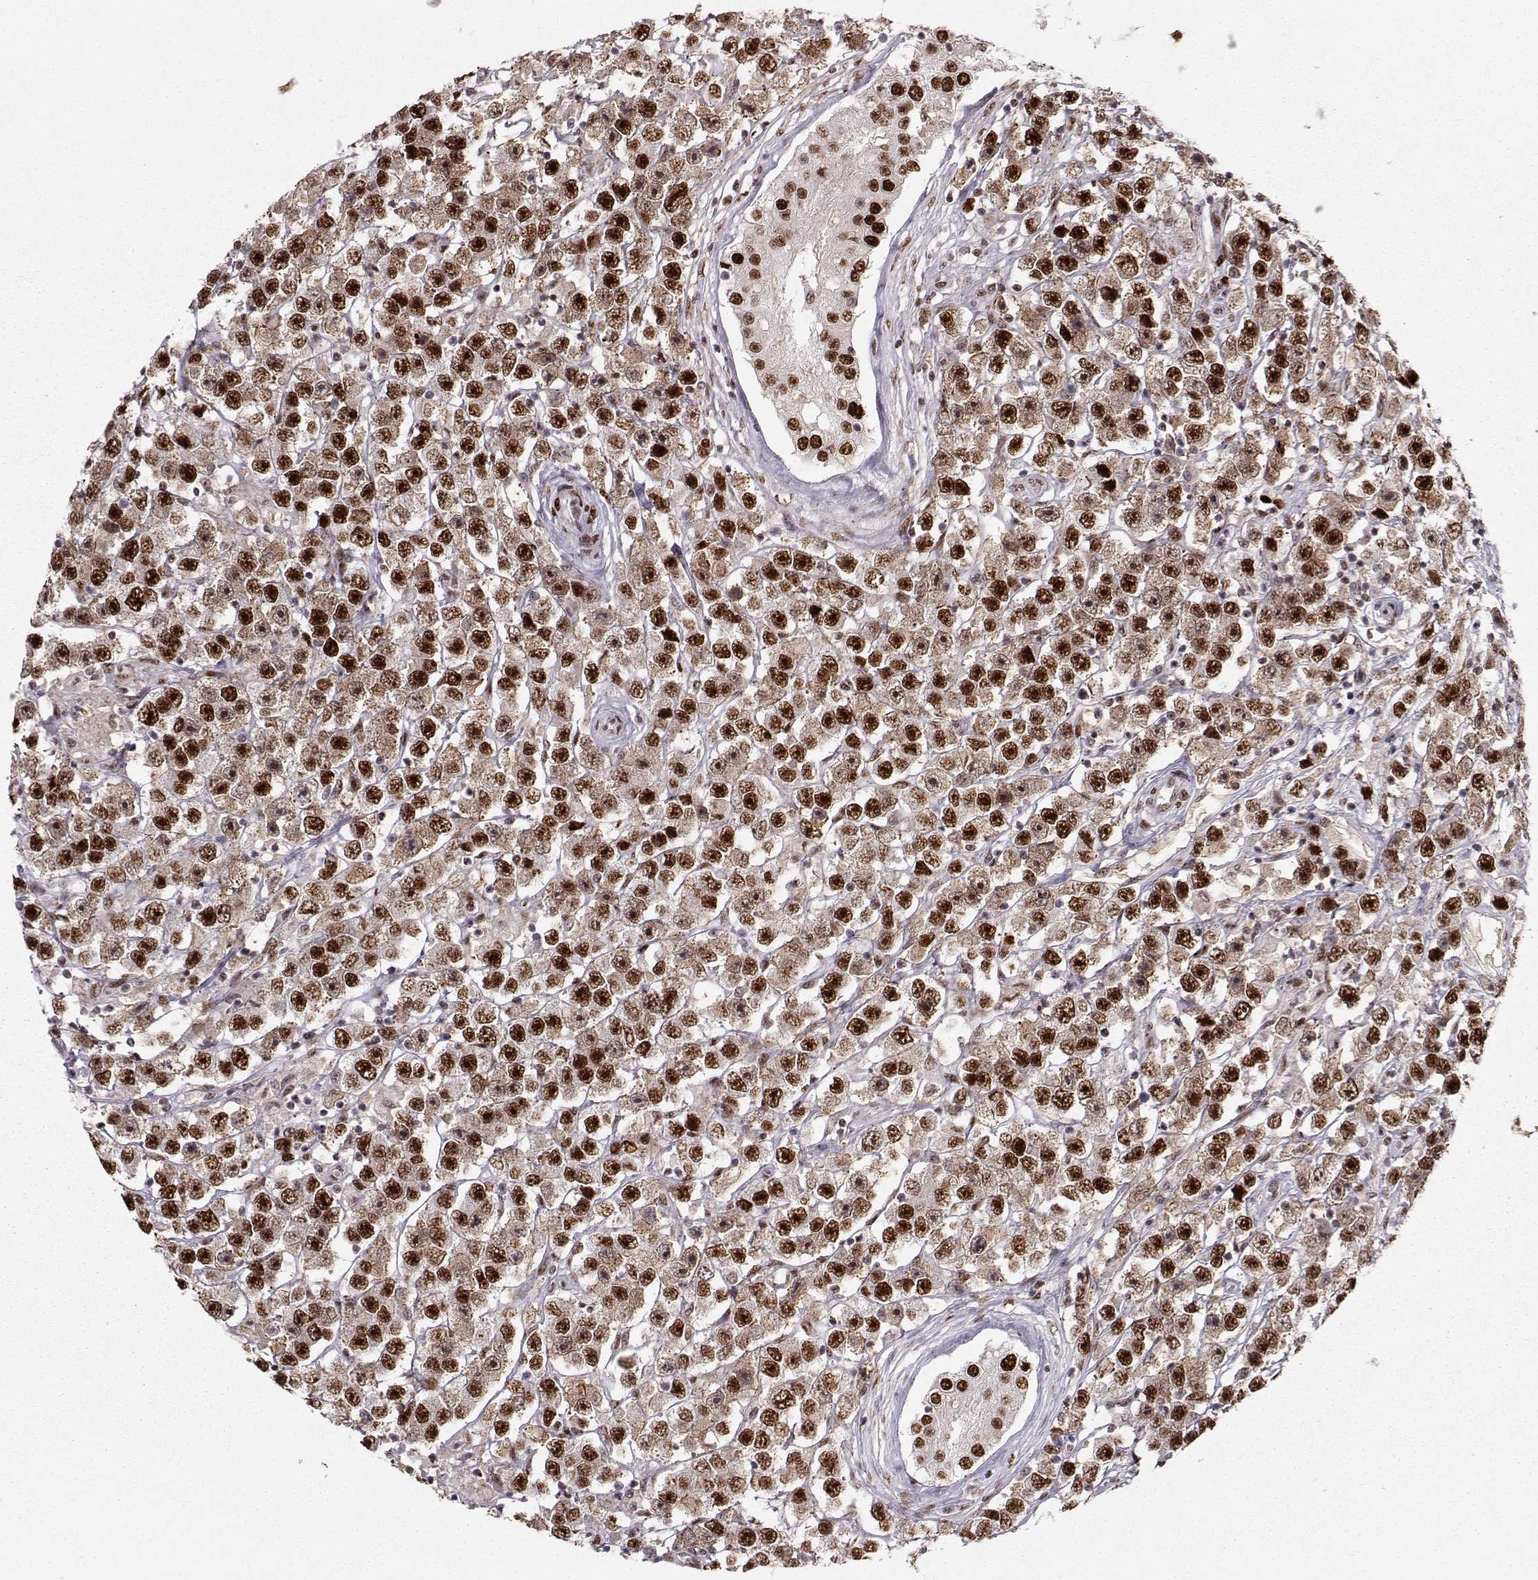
{"staining": {"intensity": "strong", "quantity": ">75%", "location": "nuclear"}, "tissue": "testis cancer", "cell_type": "Tumor cells", "image_type": "cancer", "snomed": [{"axis": "morphology", "description": "Seminoma, NOS"}, {"axis": "topography", "description": "Testis"}], "caption": "Immunohistochemistry (IHC) photomicrograph of human seminoma (testis) stained for a protein (brown), which reveals high levels of strong nuclear staining in about >75% of tumor cells.", "gene": "SNAPC2", "patient": {"sex": "male", "age": 45}}